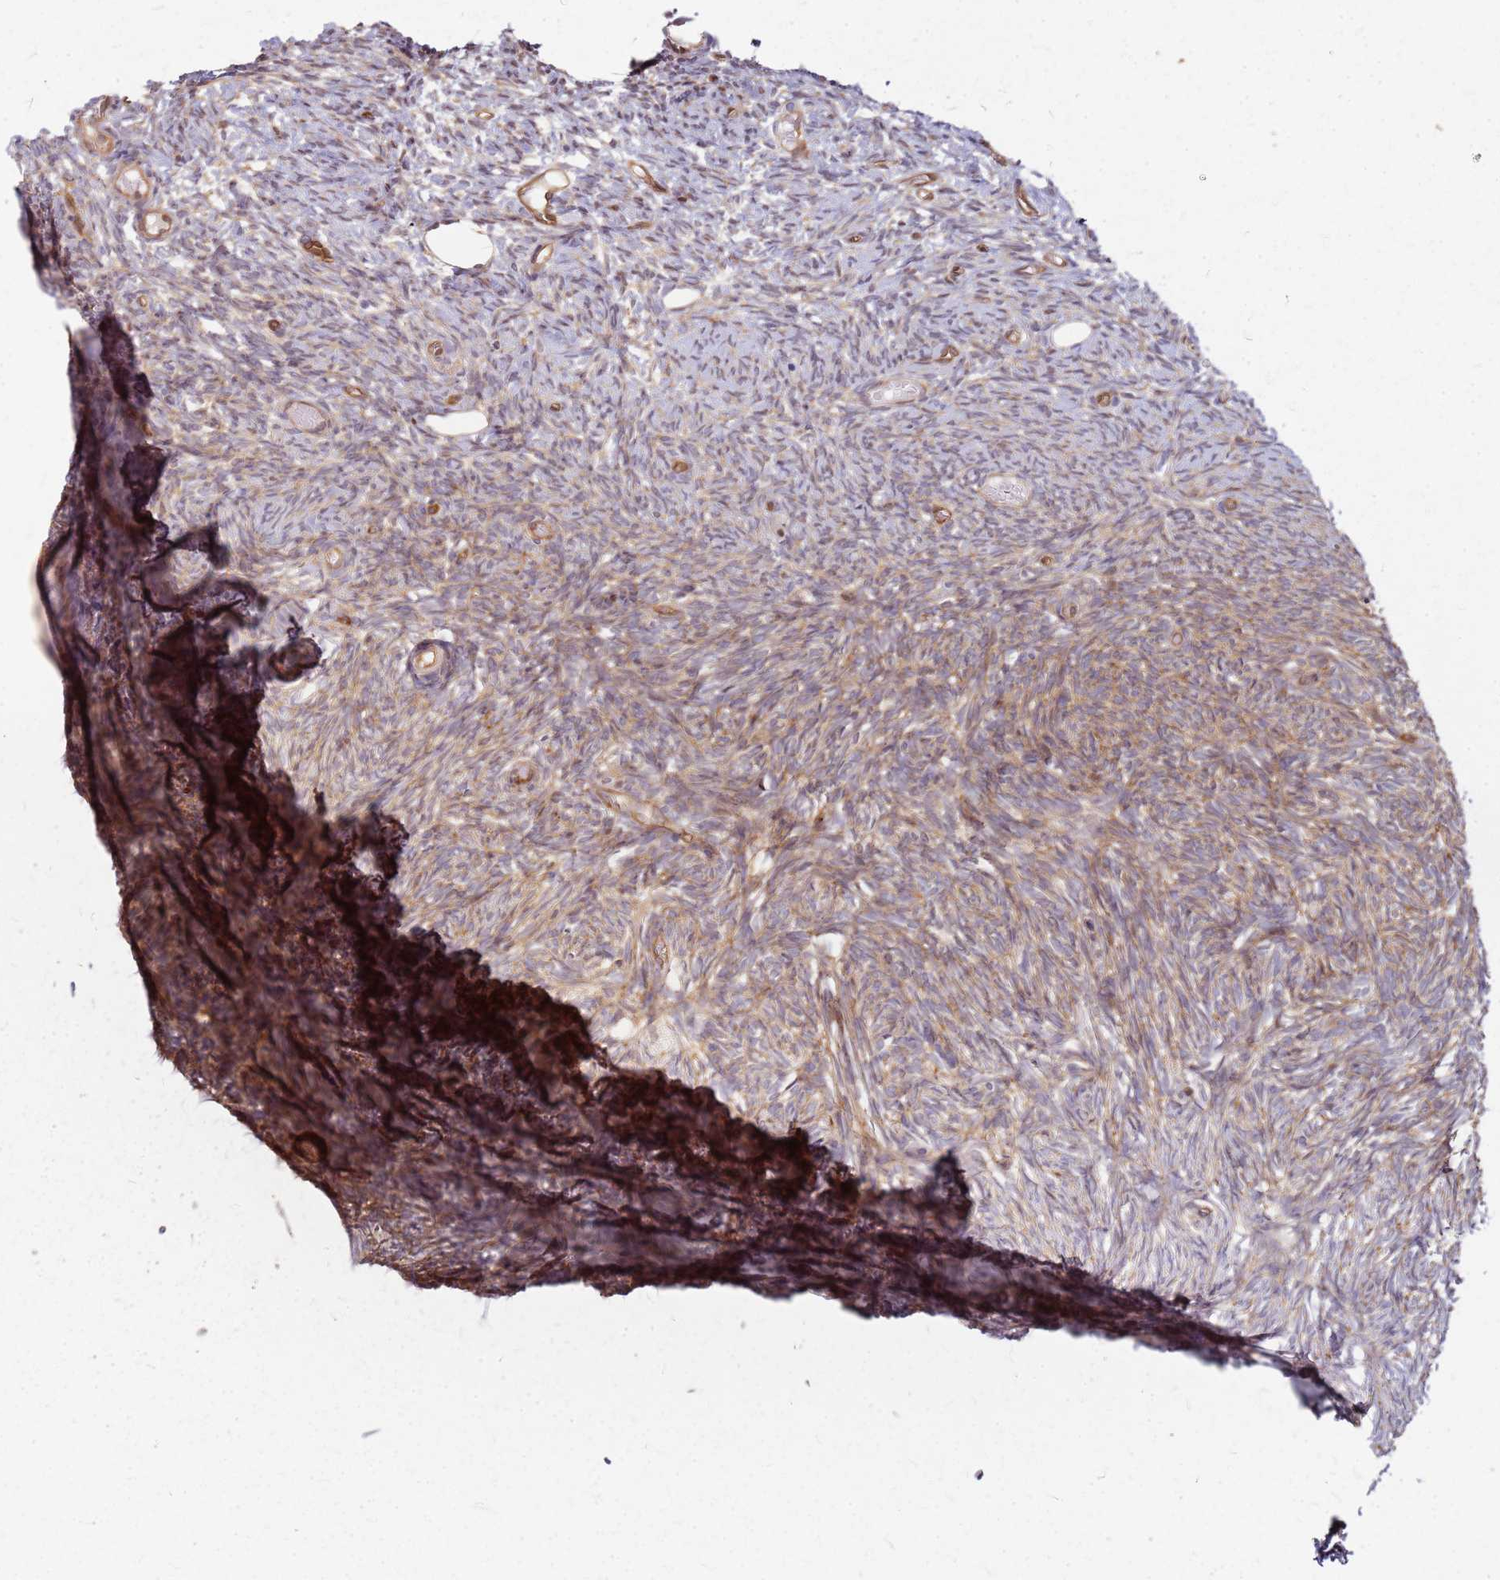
{"staining": {"intensity": "moderate", "quantity": "25%-75%", "location": "cytoplasmic/membranous"}, "tissue": "ovary", "cell_type": "Ovarian stroma cells", "image_type": "normal", "snomed": [{"axis": "morphology", "description": "Normal tissue, NOS"}, {"axis": "topography", "description": "Ovary"}], "caption": "Immunohistochemistry staining of normal ovary, which exhibits medium levels of moderate cytoplasmic/membranous positivity in approximately 25%-75% of ovarian stroma cells indicating moderate cytoplasmic/membranous protein expression. The staining was performed using DAB (brown) for protein detection and nuclei were counterstained in hematoxylin (blue).", "gene": "HDX", "patient": {"sex": "female", "age": 39}}